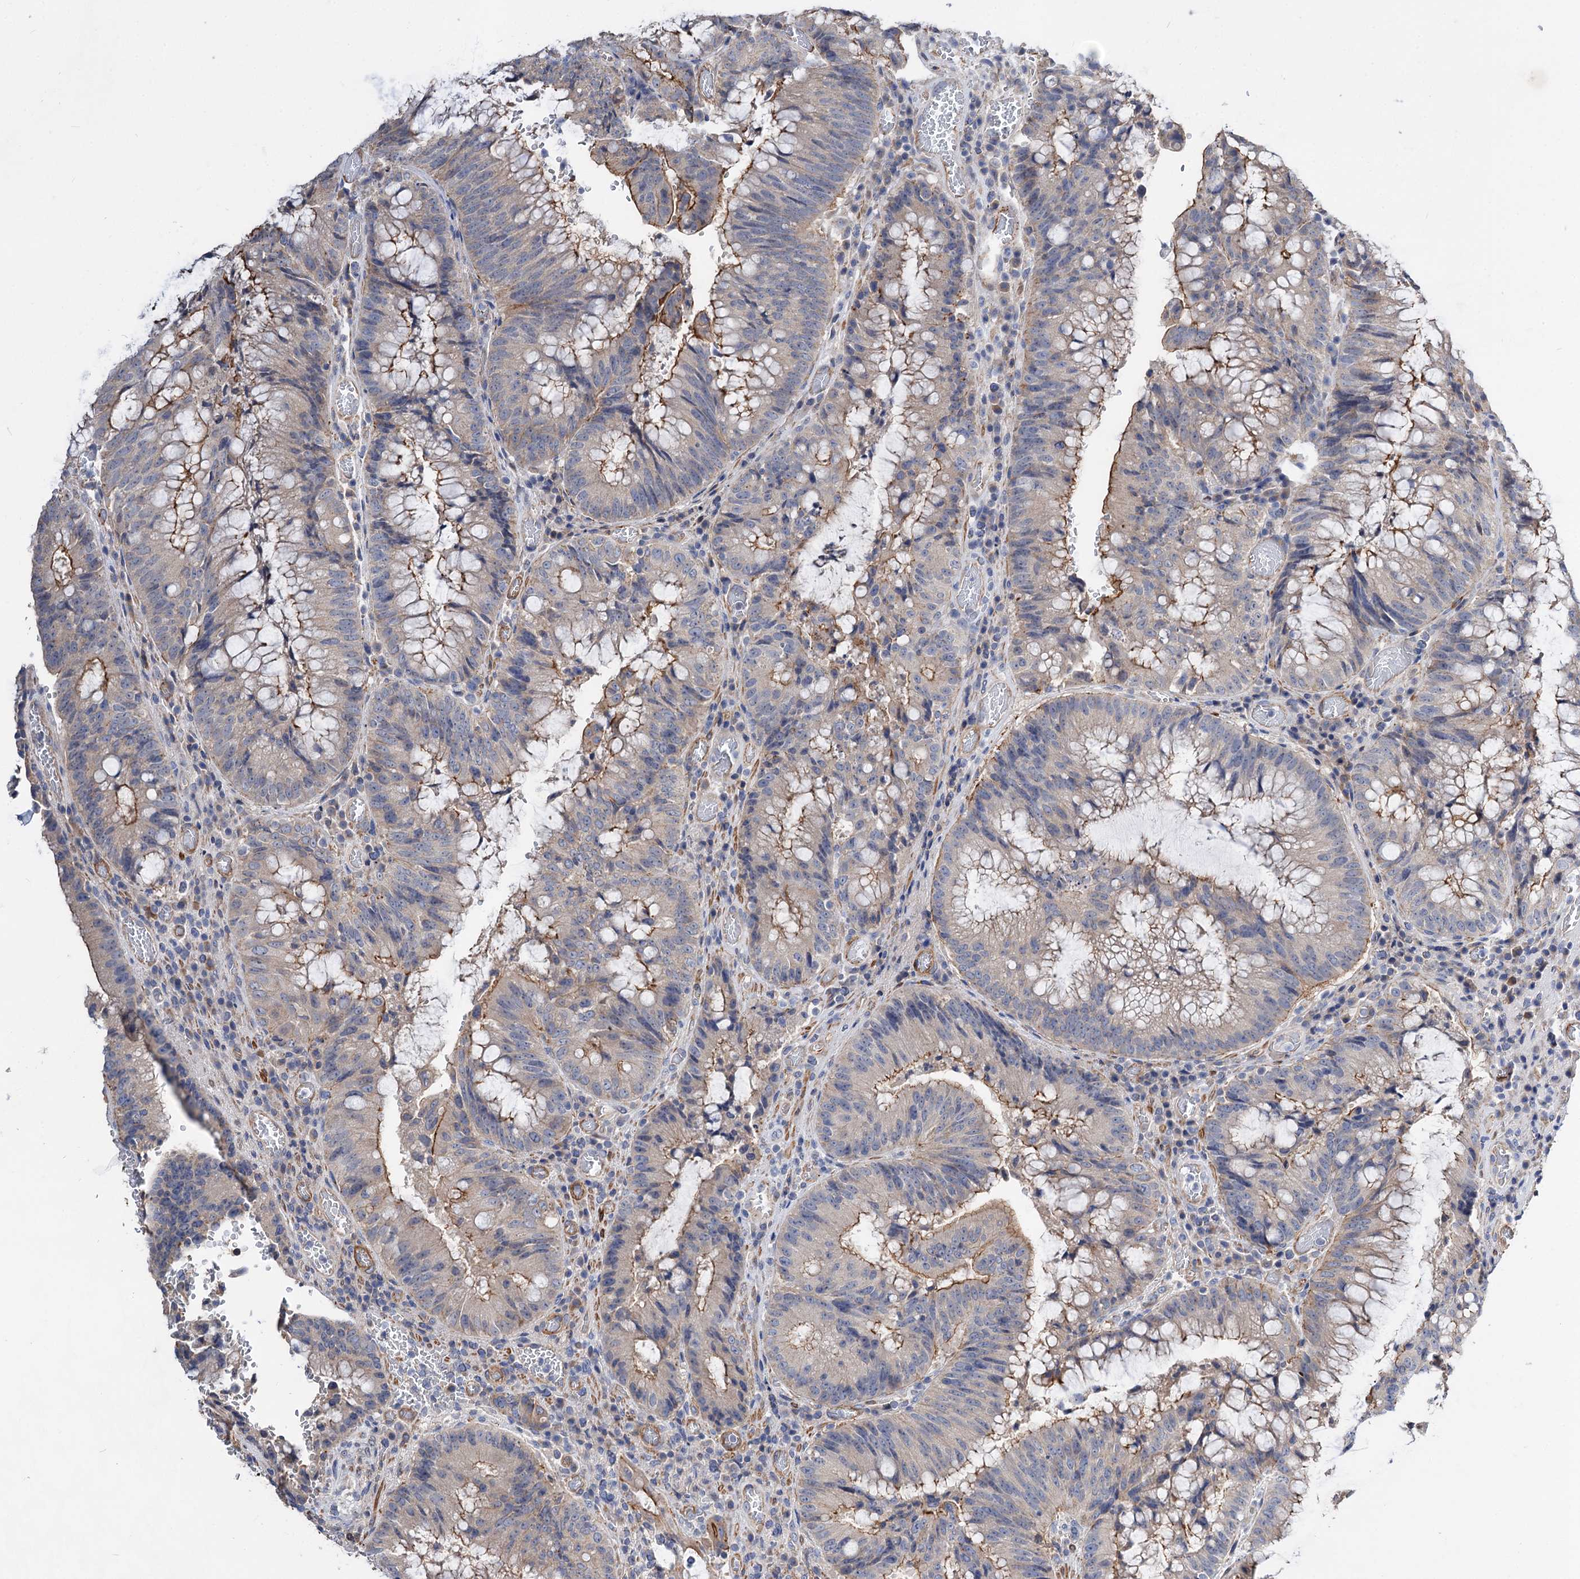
{"staining": {"intensity": "strong", "quantity": "25%-75%", "location": "cytoplasmic/membranous"}, "tissue": "colorectal cancer", "cell_type": "Tumor cells", "image_type": "cancer", "snomed": [{"axis": "morphology", "description": "Adenocarcinoma, NOS"}, {"axis": "topography", "description": "Rectum"}], "caption": "Colorectal adenocarcinoma stained with DAB (3,3'-diaminobenzidine) IHC demonstrates high levels of strong cytoplasmic/membranous expression in about 25%-75% of tumor cells.", "gene": "NUDCD2", "patient": {"sex": "male", "age": 69}}